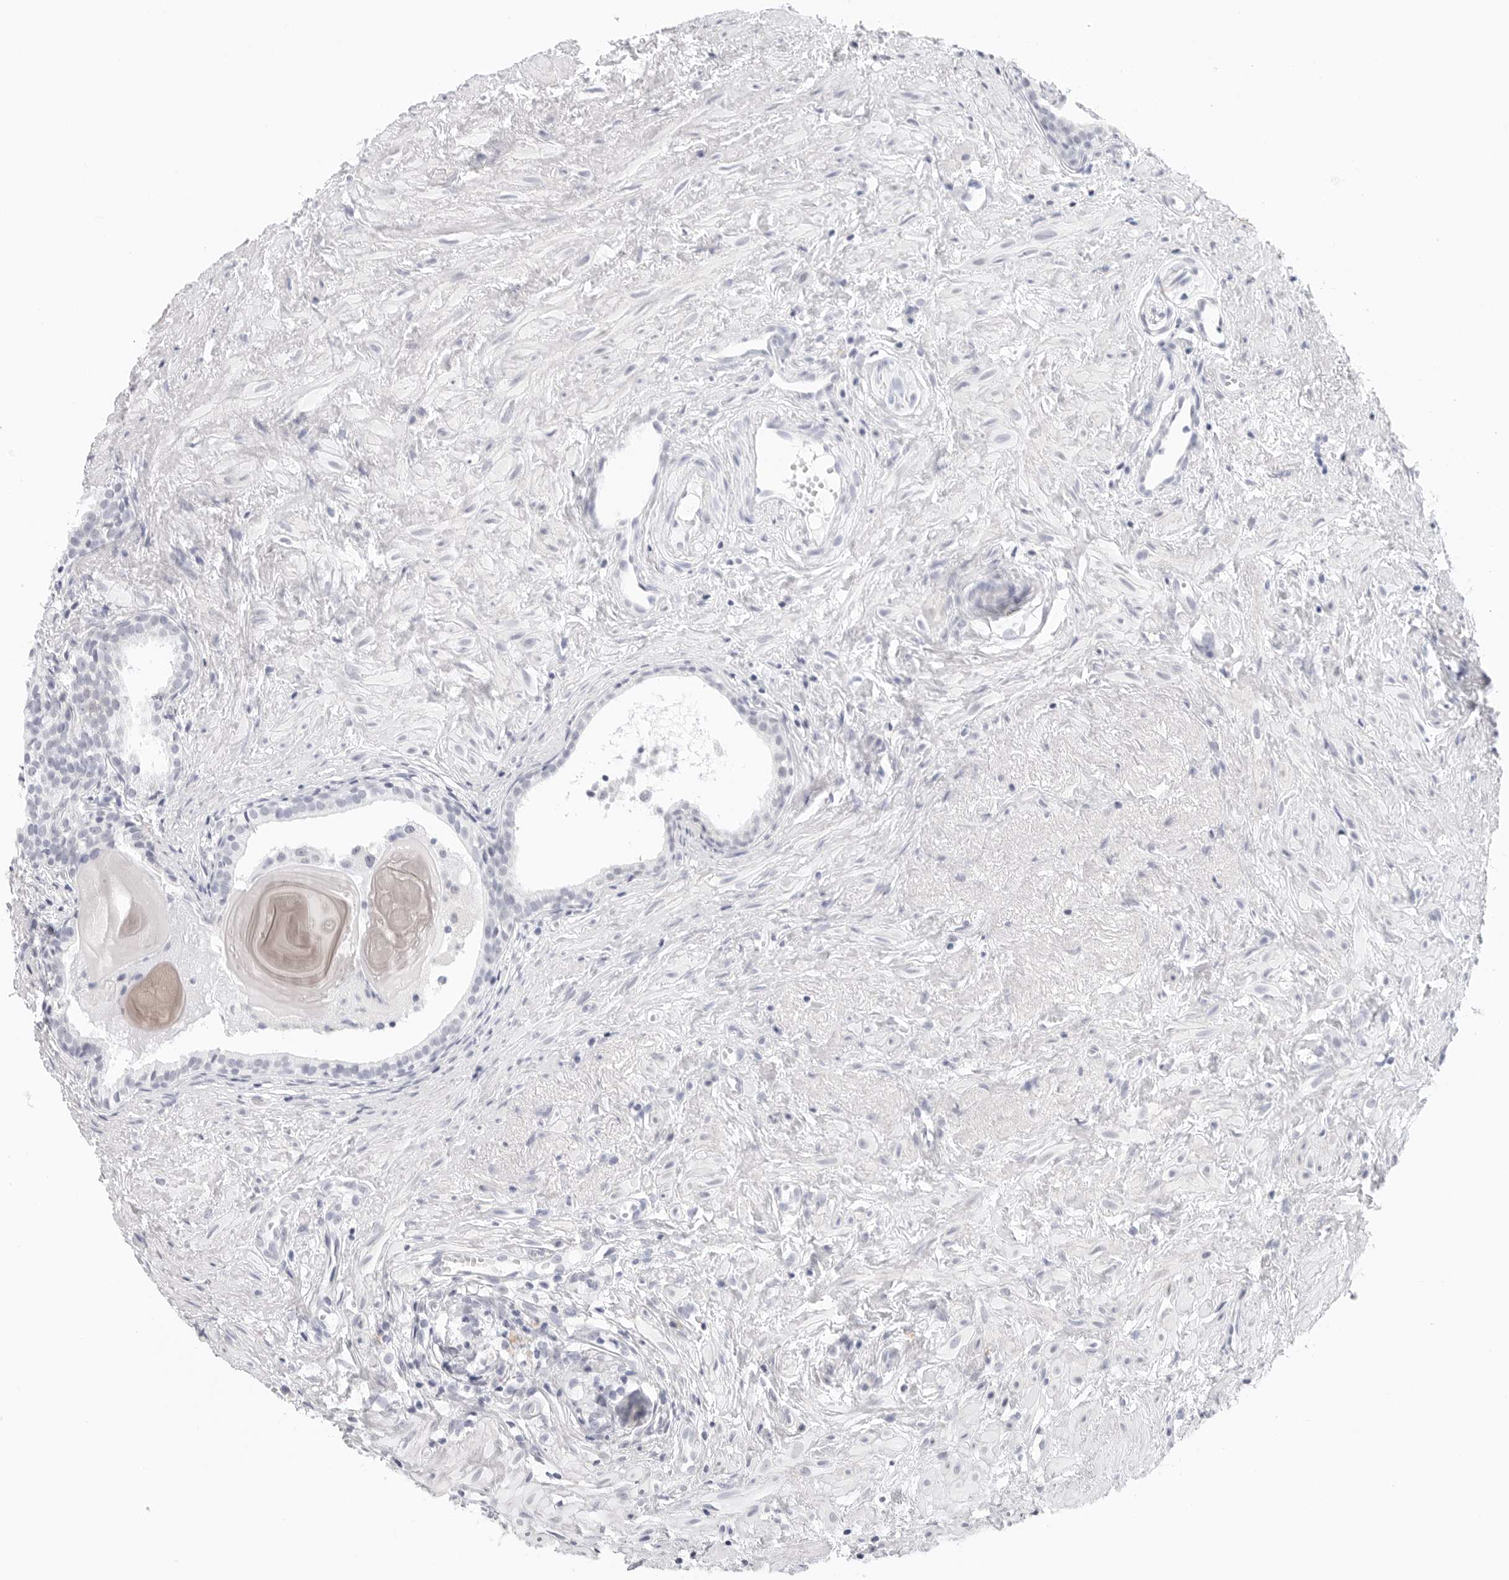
{"staining": {"intensity": "weak", "quantity": "25%-75%", "location": "cytoplasmic/membranous,nuclear"}, "tissue": "prostate cancer", "cell_type": "Tumor cells", "image_type": "cancer", "snomed": [{"axis": "morphology", "description": "Adenocarcinoma, Low grade"}, {"axis": "topography", "description": "Prostate"}], "caption": "Protein expression analysis of human prostate cancer reveals weak cytoplasmic/membranous and nuclear staining in approximately 25%-75% of tumor cells.", "gene": "TSEN2", "patient": {"sex": "male", "age": 88}}